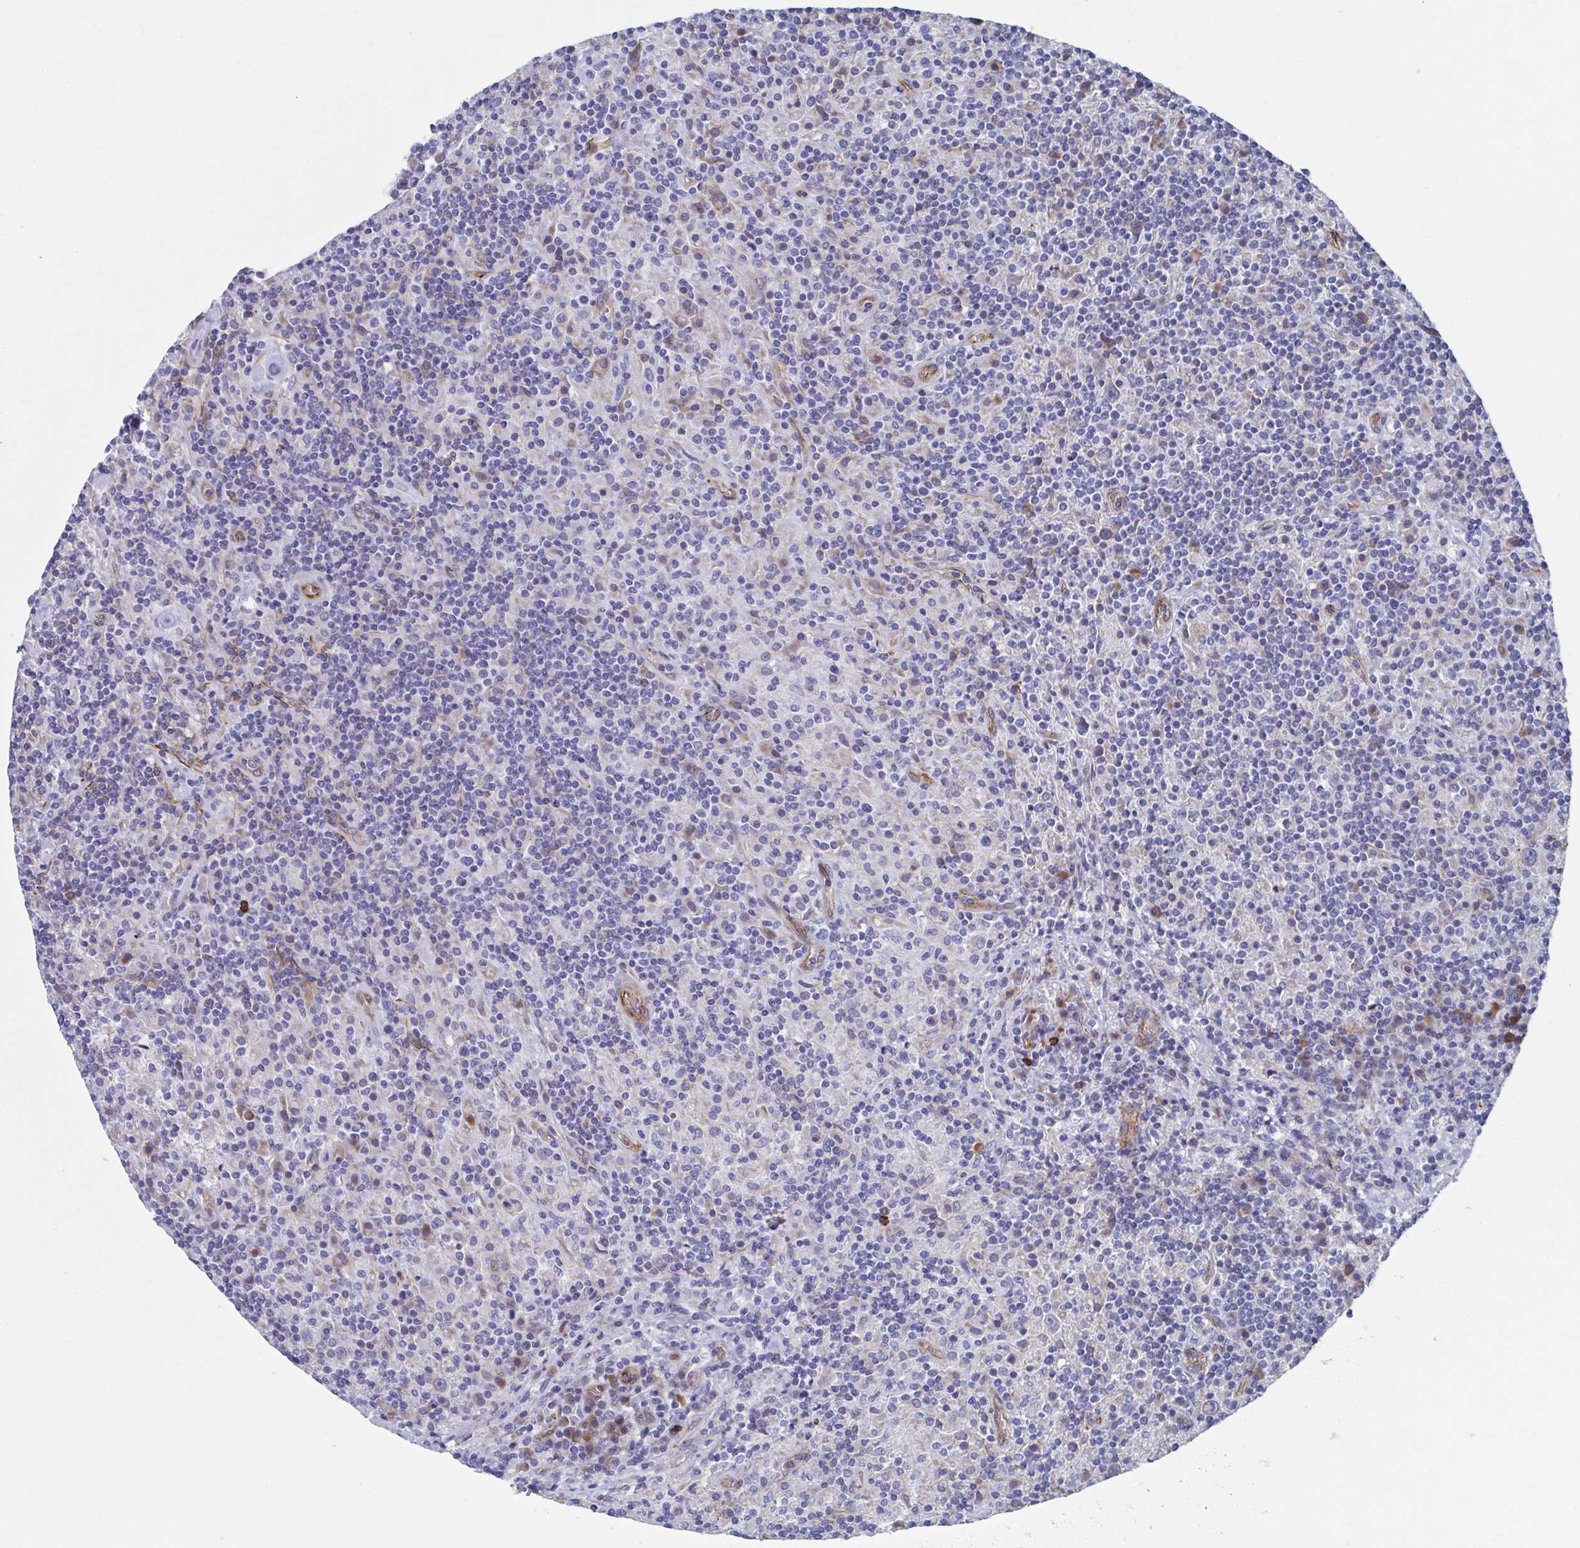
{"staining": {"intensity": "weak", "quantity": "<25%", "location": "cytoplasmic/membranous"}, "tissue": "lymphoma", "cell_type": "Tumor cells", "image_type": "cancer", "snomed": [{"axis": "morphology", "description": "Hodgkin's disease, NOS"}, {"axis": "topography", "description": "Lymph node"}], "caption": "IHC of lymphoma reveals no staining in tumor cells.", "gene": "KLC3", "patient": {"sex": "male", "age": 70}}